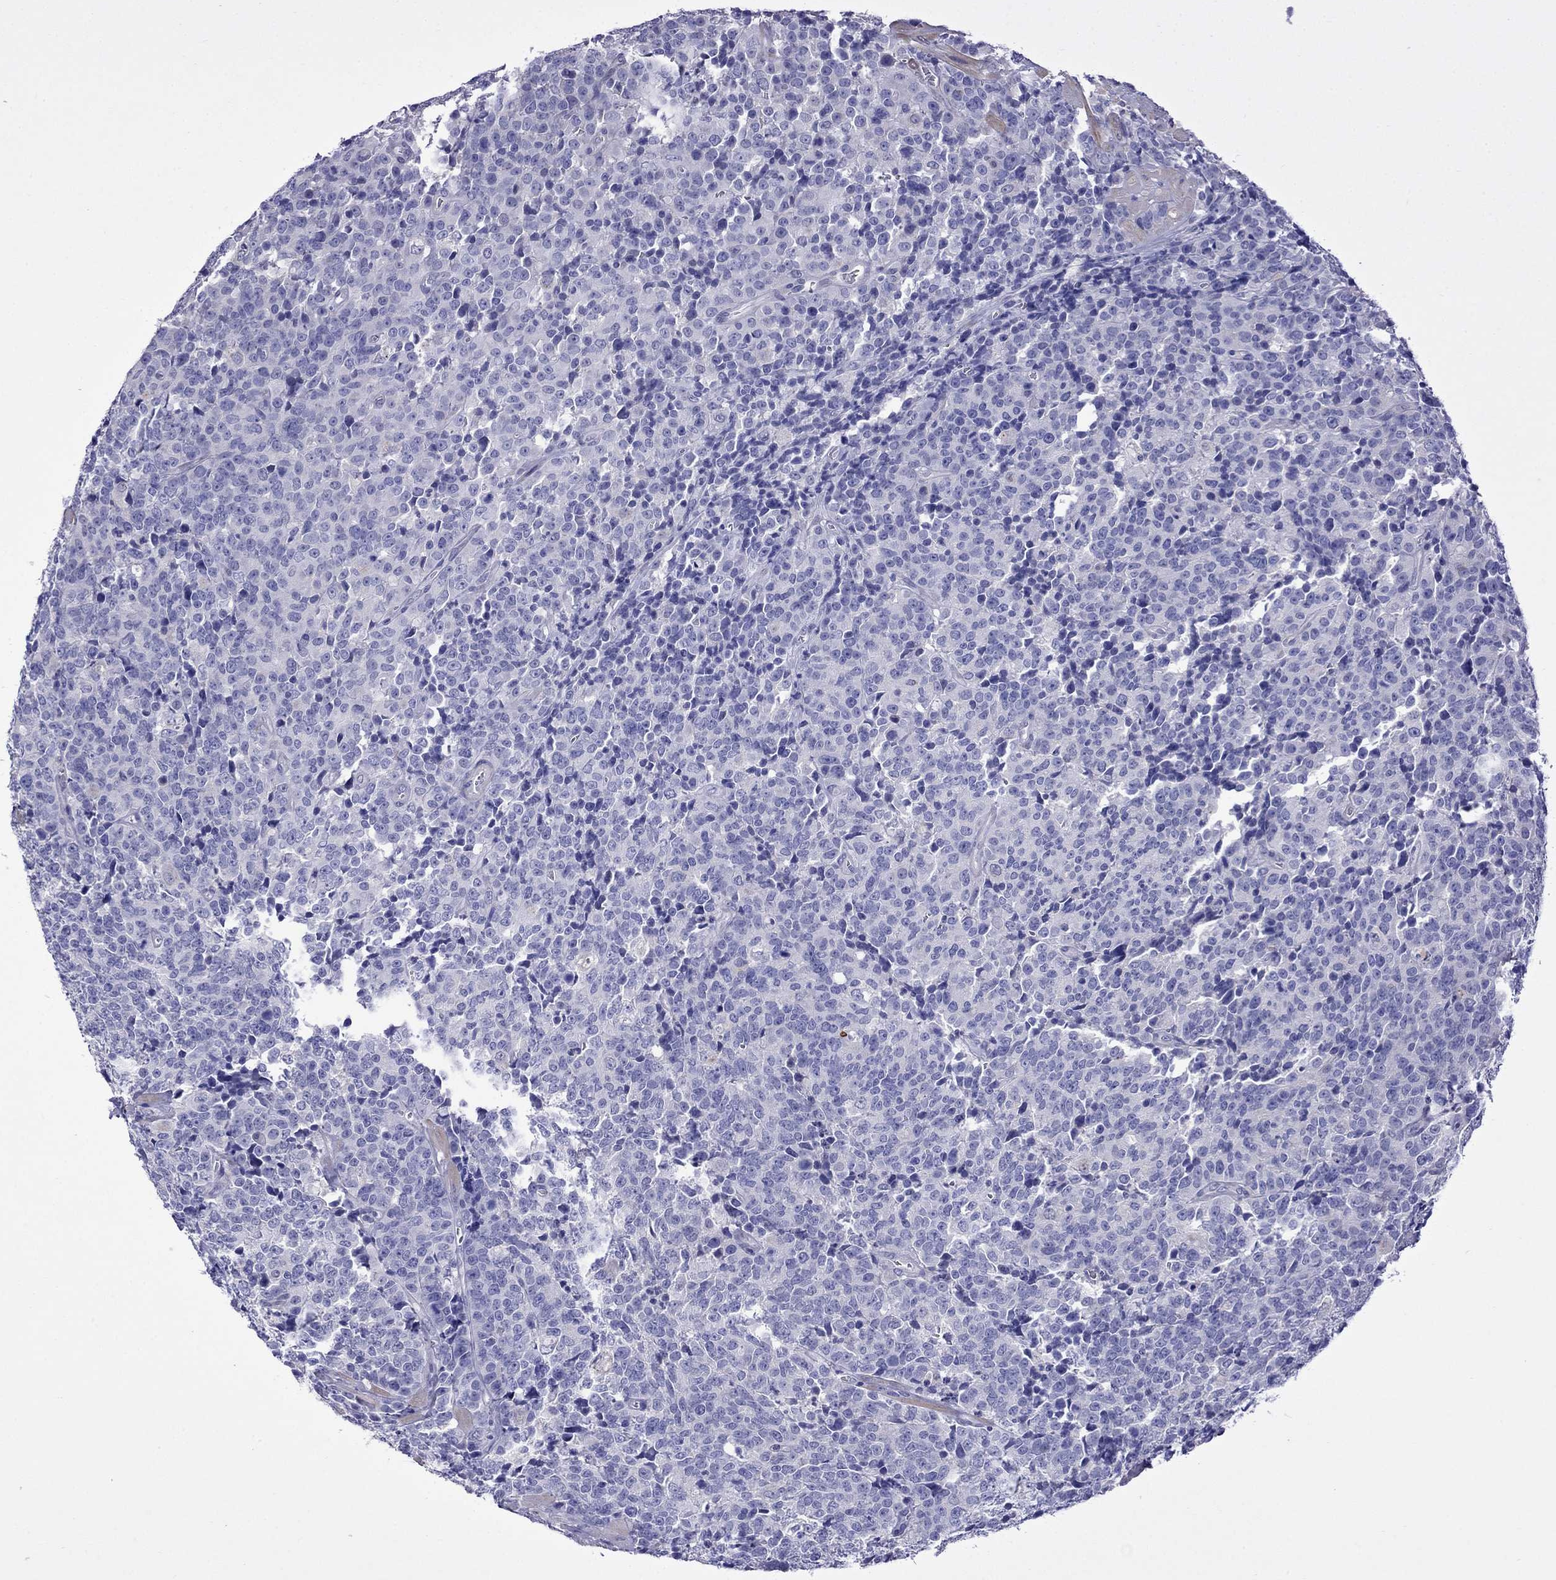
{"staining": {"intensity": "negative", "quantity": "none", "location": "none"}, "tissue": "prostate cancer", "cell_type": "Tumor cells", "image_type": "cancer", "snomed": [{"axis": "morphology", "description": "Adenocarcinoma, NOS"}, {"axis": "topography", "description": "Prostate"}], "caption": "Adenocarcinoma (prostate) stained for a protein using IHC reveals no expression tumor cells.", "gene": "STAR", "patient": {"sex": "male", "age": 67}}